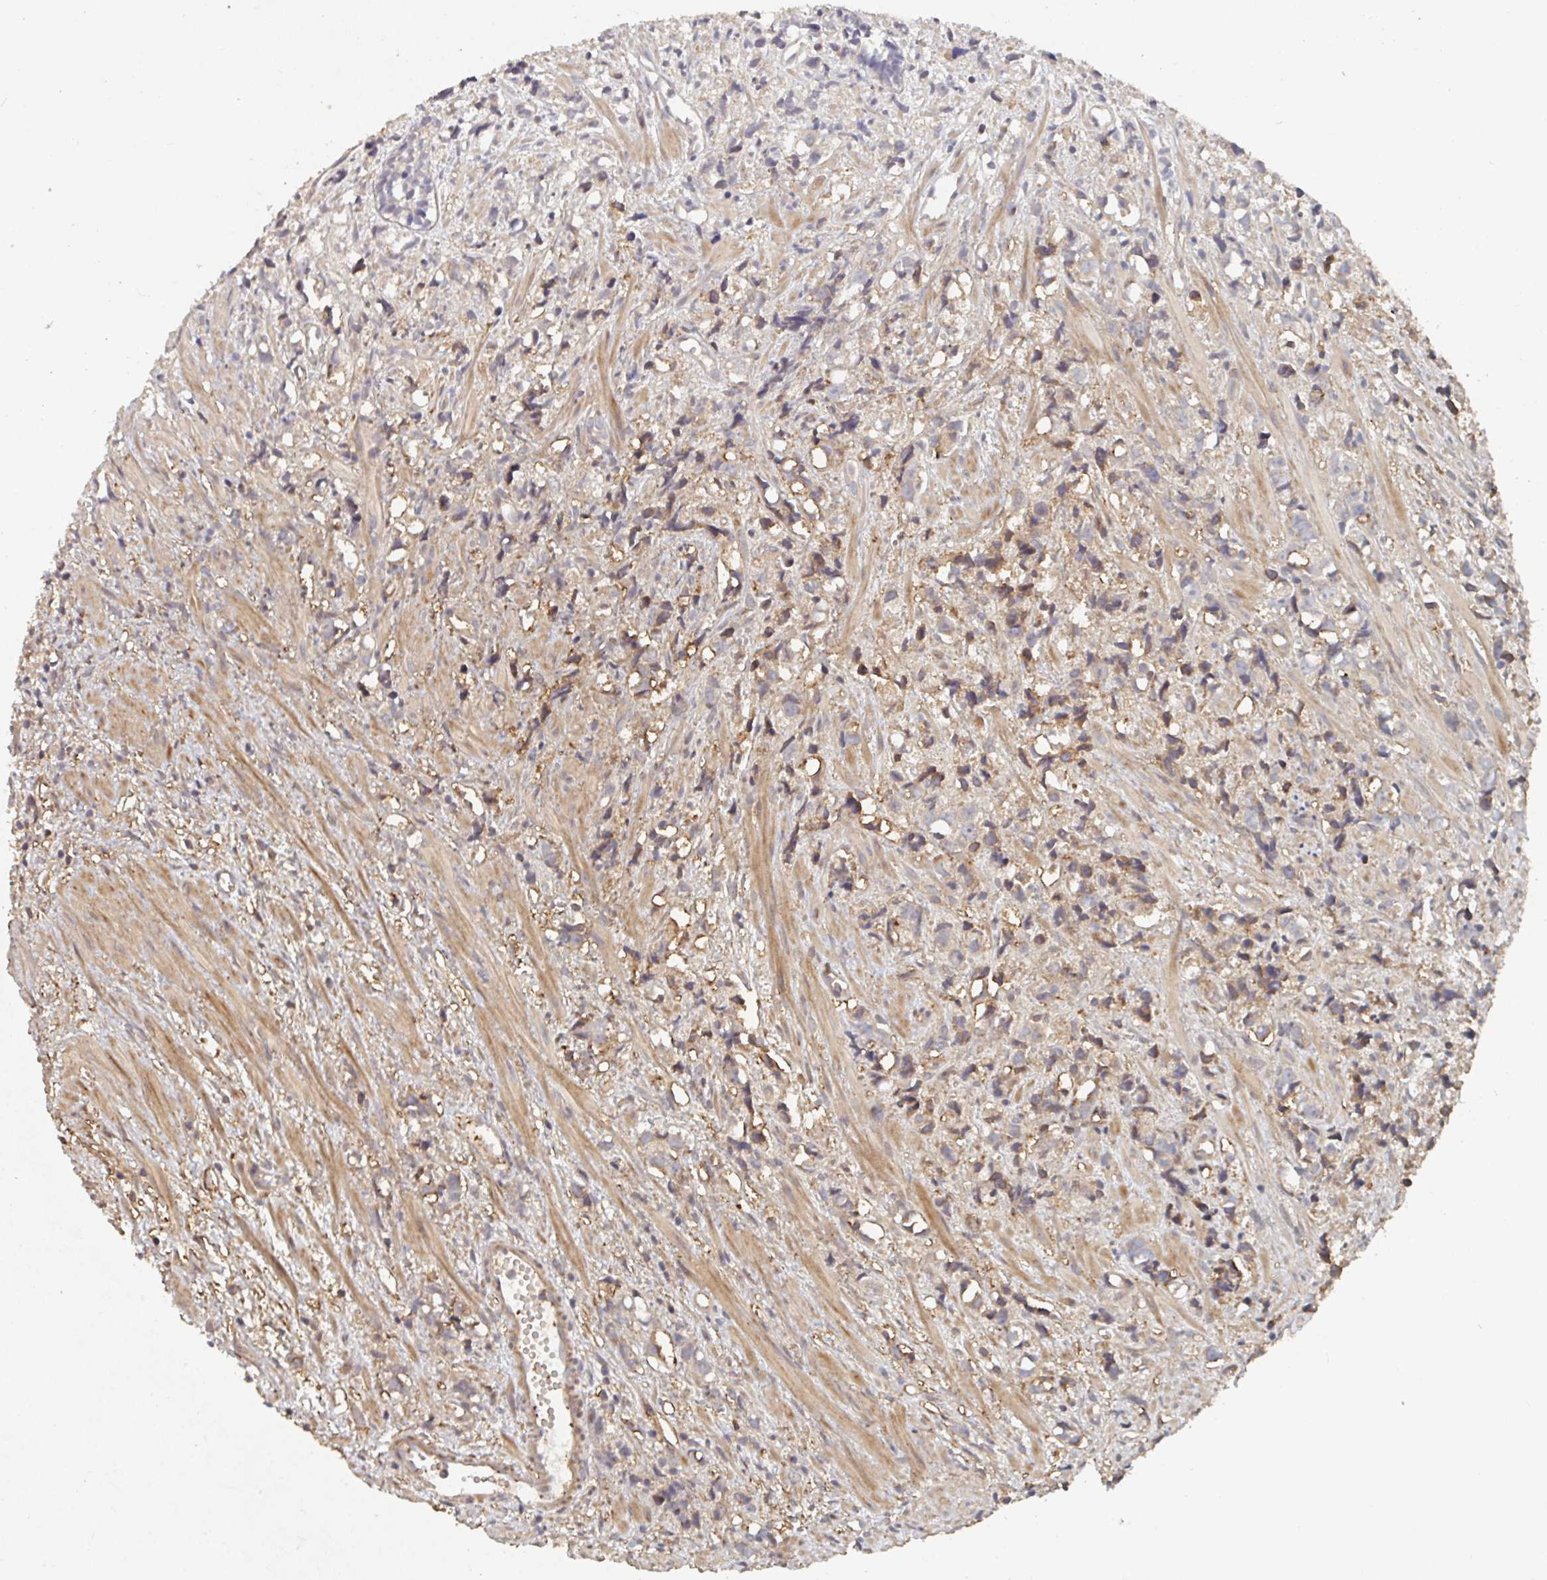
{"staining": {"intensity": "weak", "quantity": ">75%", "location": "cytoplasmic/membranous"}, "tissue": "prostate cancer", "cell_type": "Tumor cells", "image_type": "cancer", "snomed": [{"axis": "morphology", "description": "Adenocarcinoma, High grade"}, {"axis": "topography", "description": "Prostate"}], "caption": "Human prostate cancer stained for a protein (brown) displays weak cytoplasmic/membranous positive expression in approximately >75% of tumor cells.", "gene": "PTEN", "patient": {"sex": "male", "age": 58}}